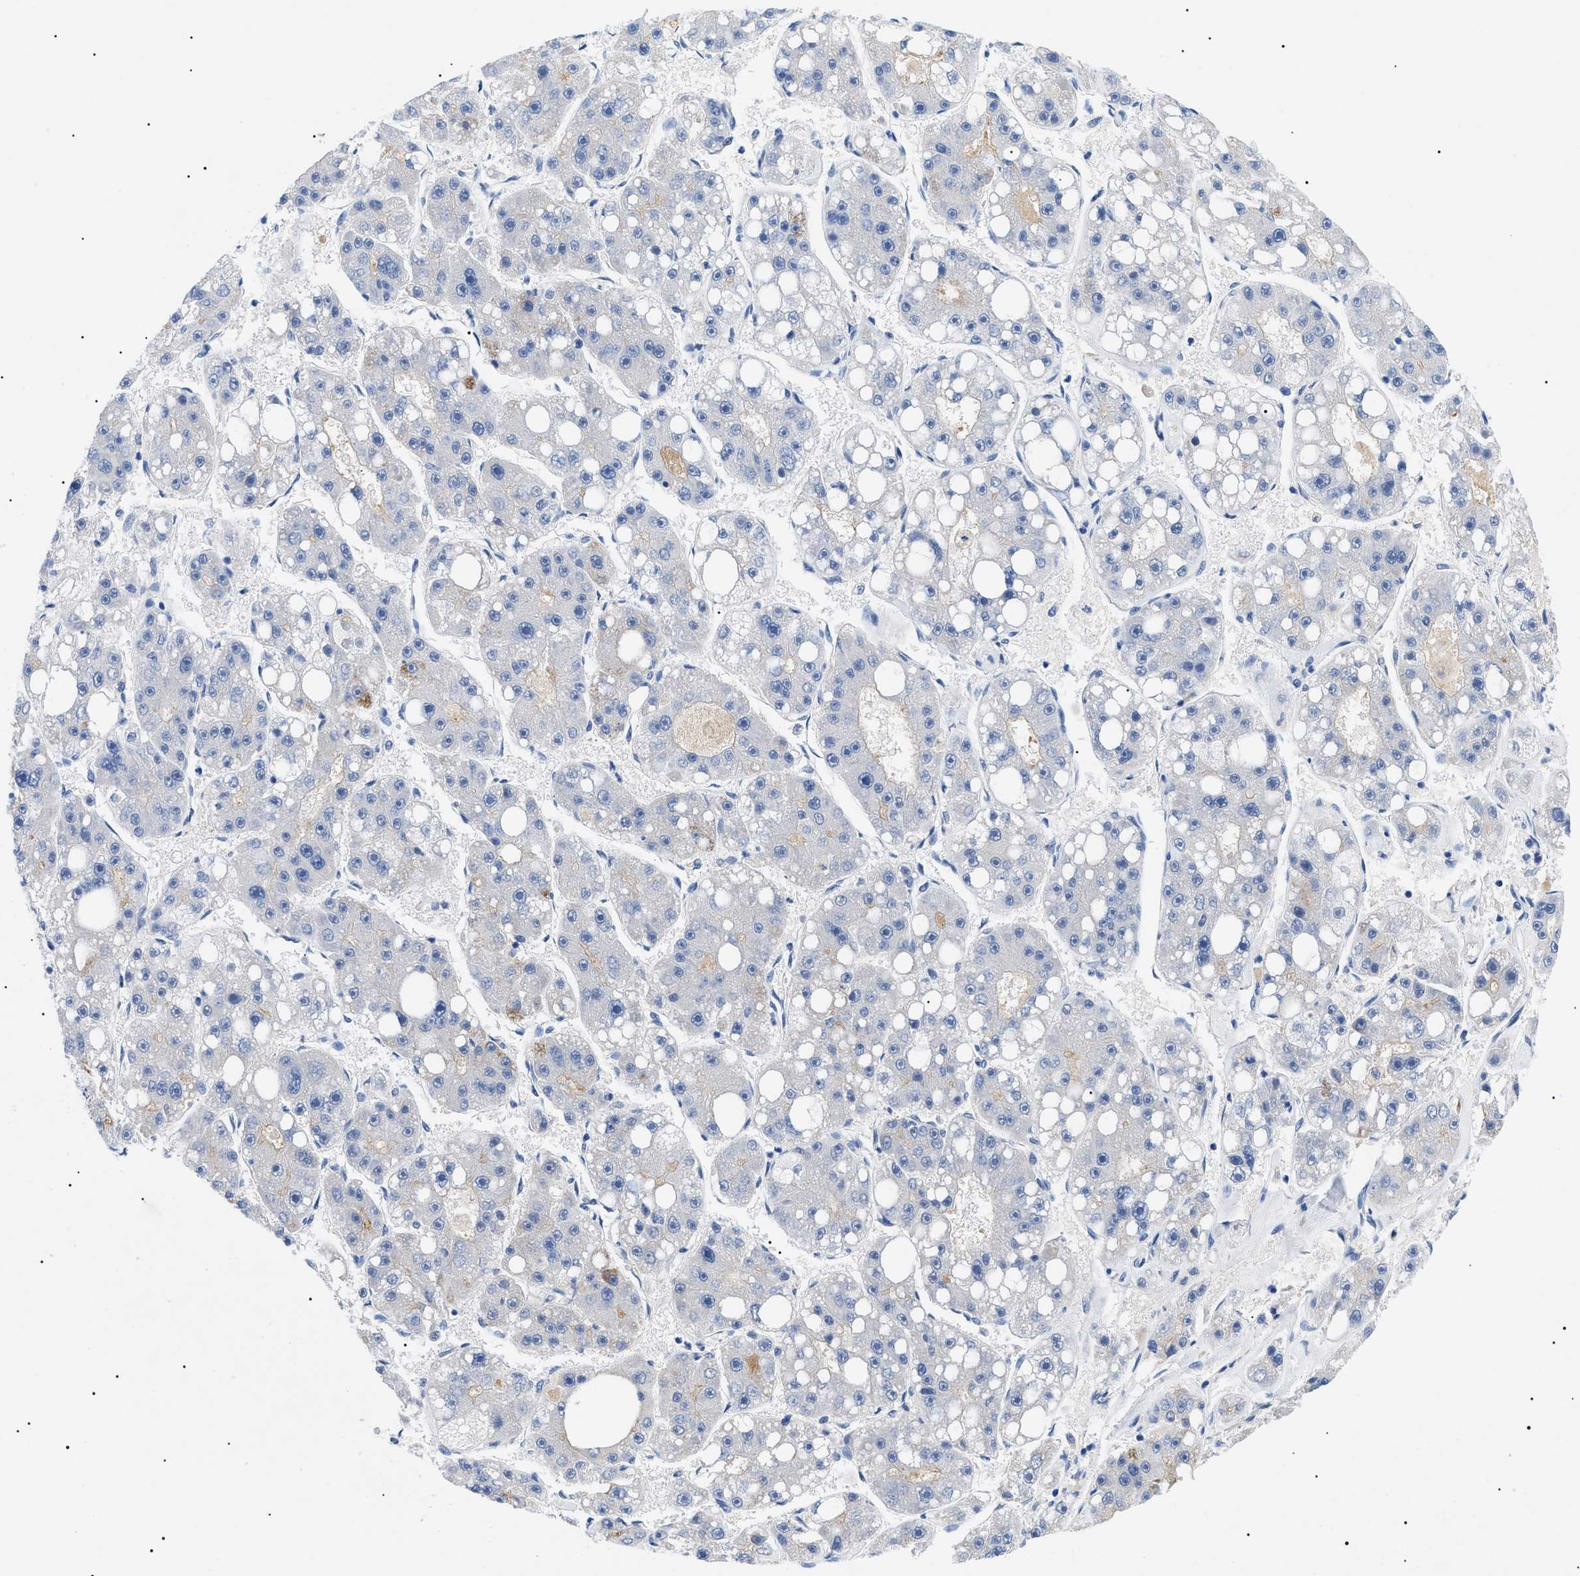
{"staining": {"intensity": "negative", "quantity": "none", "location": "none"}, "tissue": "liver cancer", "cell_type": "Tumor cells", "image_type": "cancer", "snomed": [{"axis": "morphology", "description": "Carcinoma, Hepatocellular, NOS"}, {"axis": "topography", "description": "Liver"}], "caption": "Histopathology image shows no significant protein staining in tumor cells of hepatocellular carcinoma (liver).", "gene": "ACKR1", "patient": {"sex": "female", "age": 61}}